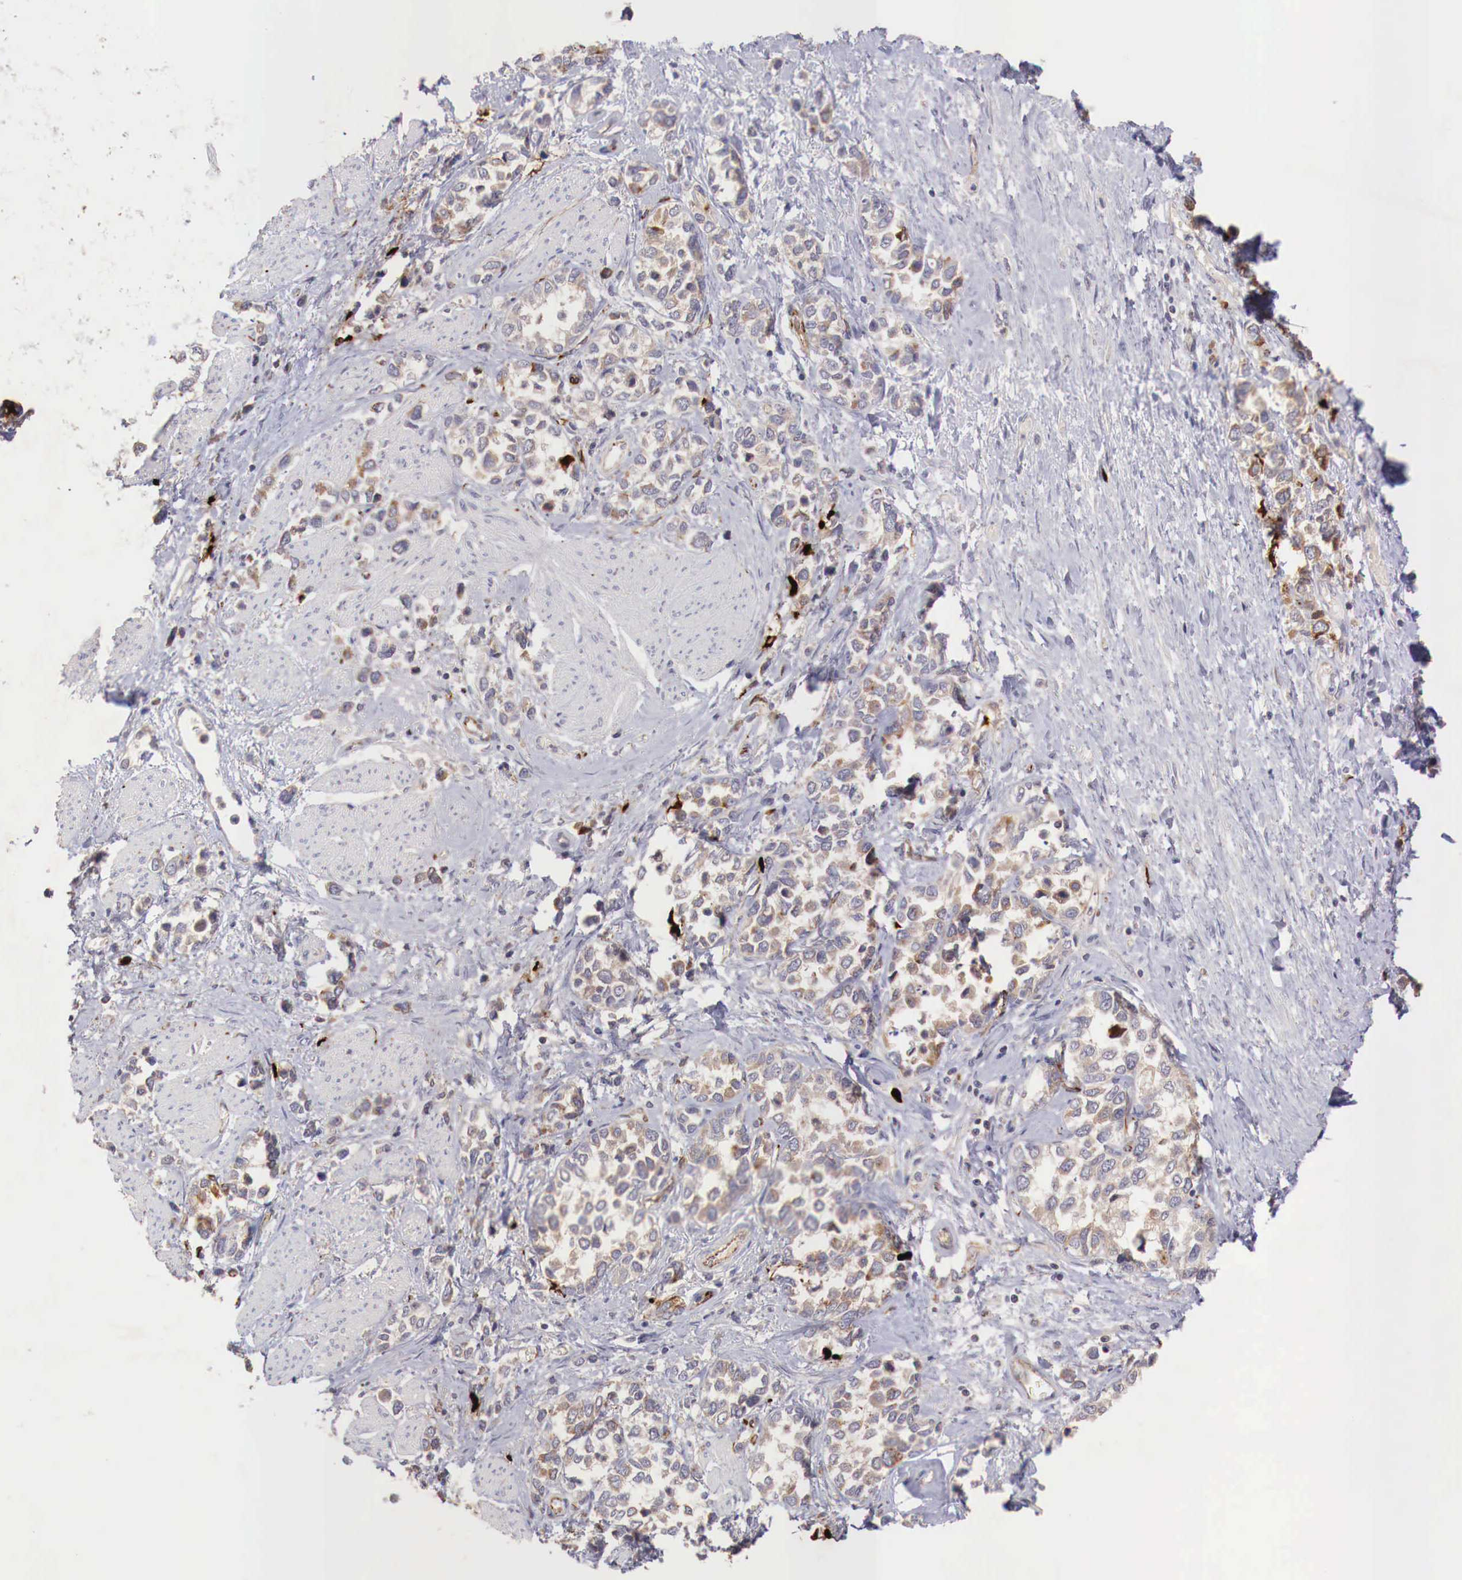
{"staining": {"intensity": "weak", "quantity": "25%-75%", "location": "cytoplasmic/membranous"}, "tissue": "stomach cancer", "cell_type": "Tumor cells", "image_type": "cancer", "snomed": [{"axis": "morphology", "description": "Adenocarcinoma, NOS"}, {"axis": "topography", "description": "Stomach, upper"}], "caption": "Protein expression analysis of human stomach cancer reveals weak cytoplasmic/membranous staining in about 25%-75% of tumor cells.", "gene": "WT1", "patient": {"sex": "male", "age": 76}}